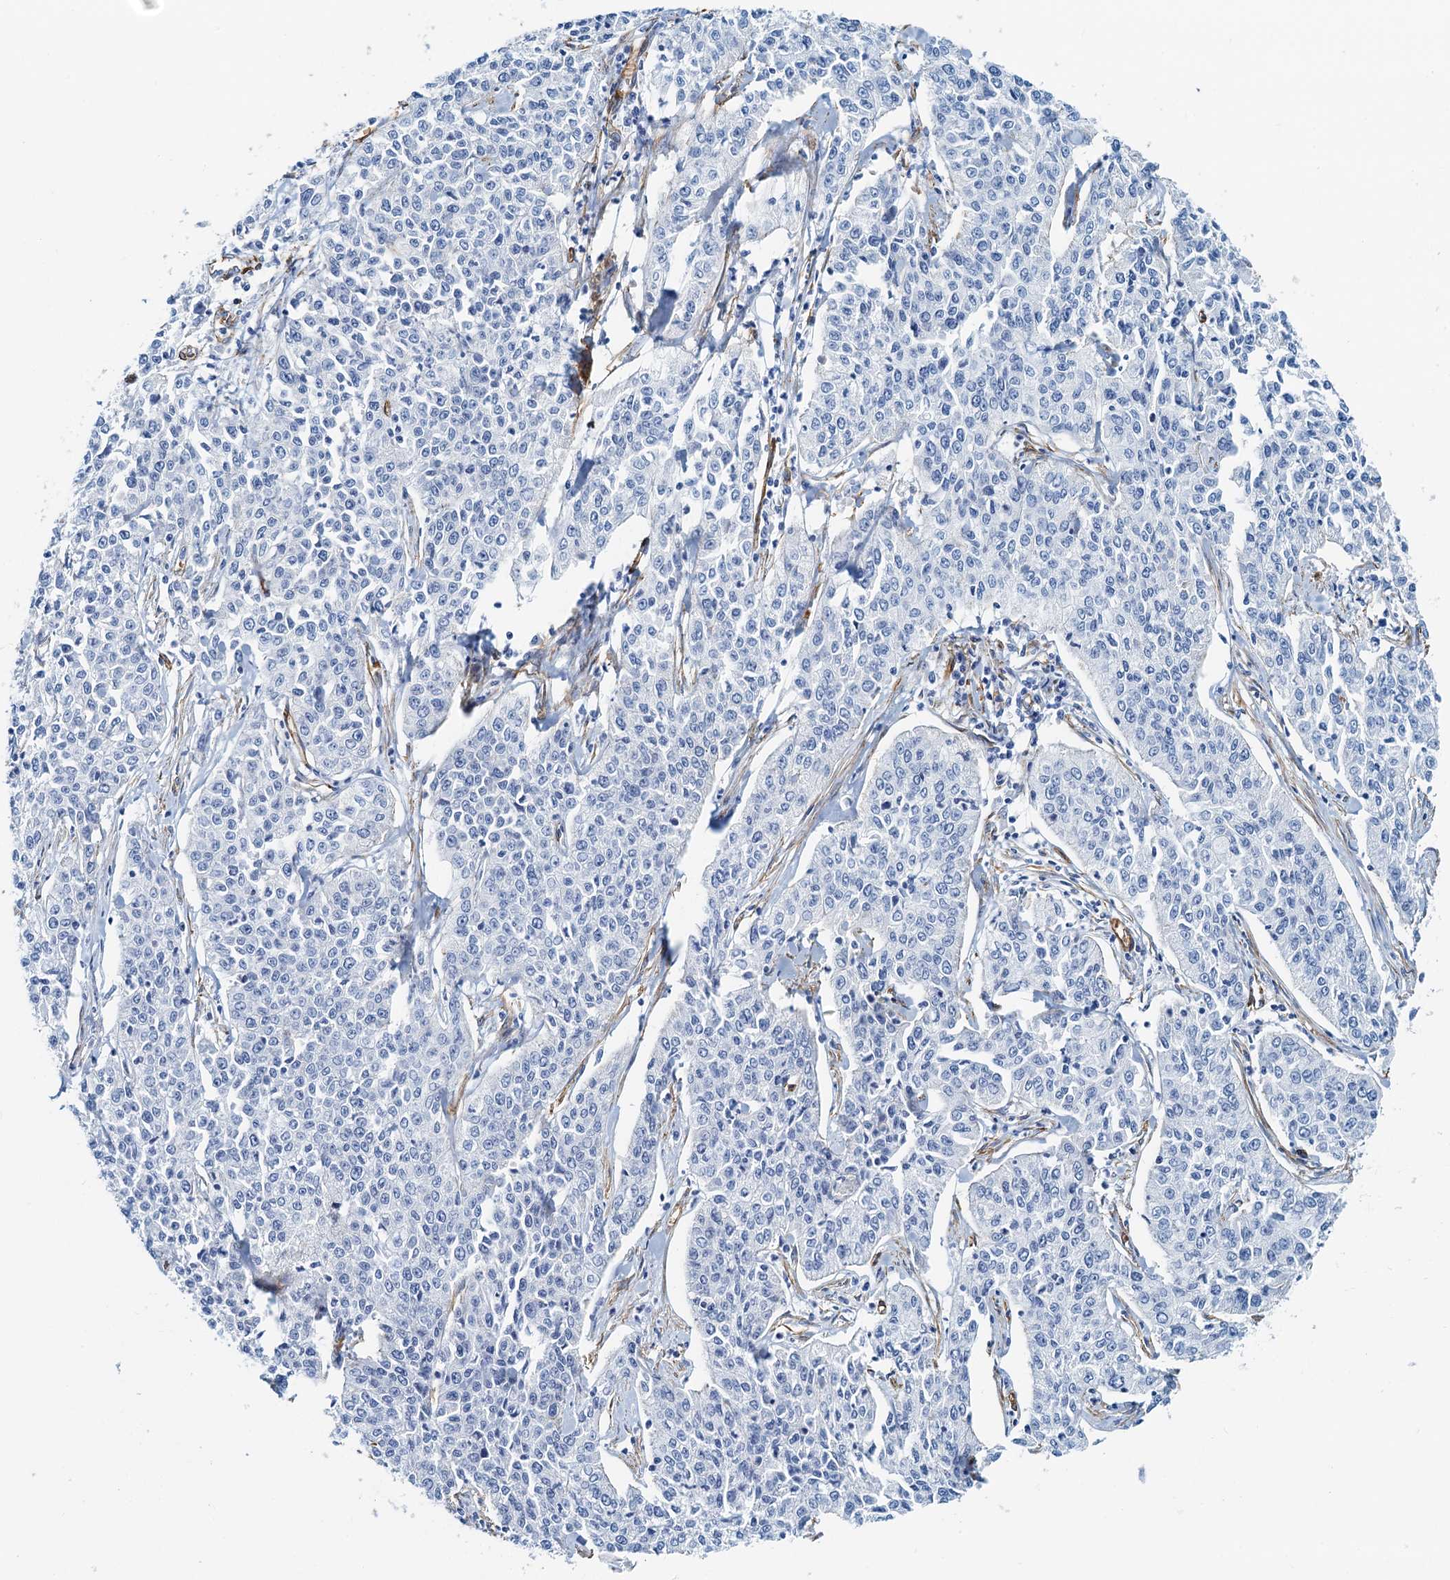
{"staining": {"intensity": "negative", "quantity": "none", "location": "none"}, "tissue": "cervical cancer", "cell_type": "Tumor cells", "image_type": "cancer", "snomed": [{"axis": "morphology", "description": "Squamous cell carcinoma, NOS"}, {"axis": "topography", "description": "Cervix"}], "caption": "Tumor cells show no significant protein expression in cervical cancer (squamous cell carcinoma). (Stains: DAB IHC with hematoxylin counter stain, Microscopy: brightfield microscopy at high magnification).", "gene": "DGKG", "patient": {"sex": "female", "age": 35}}